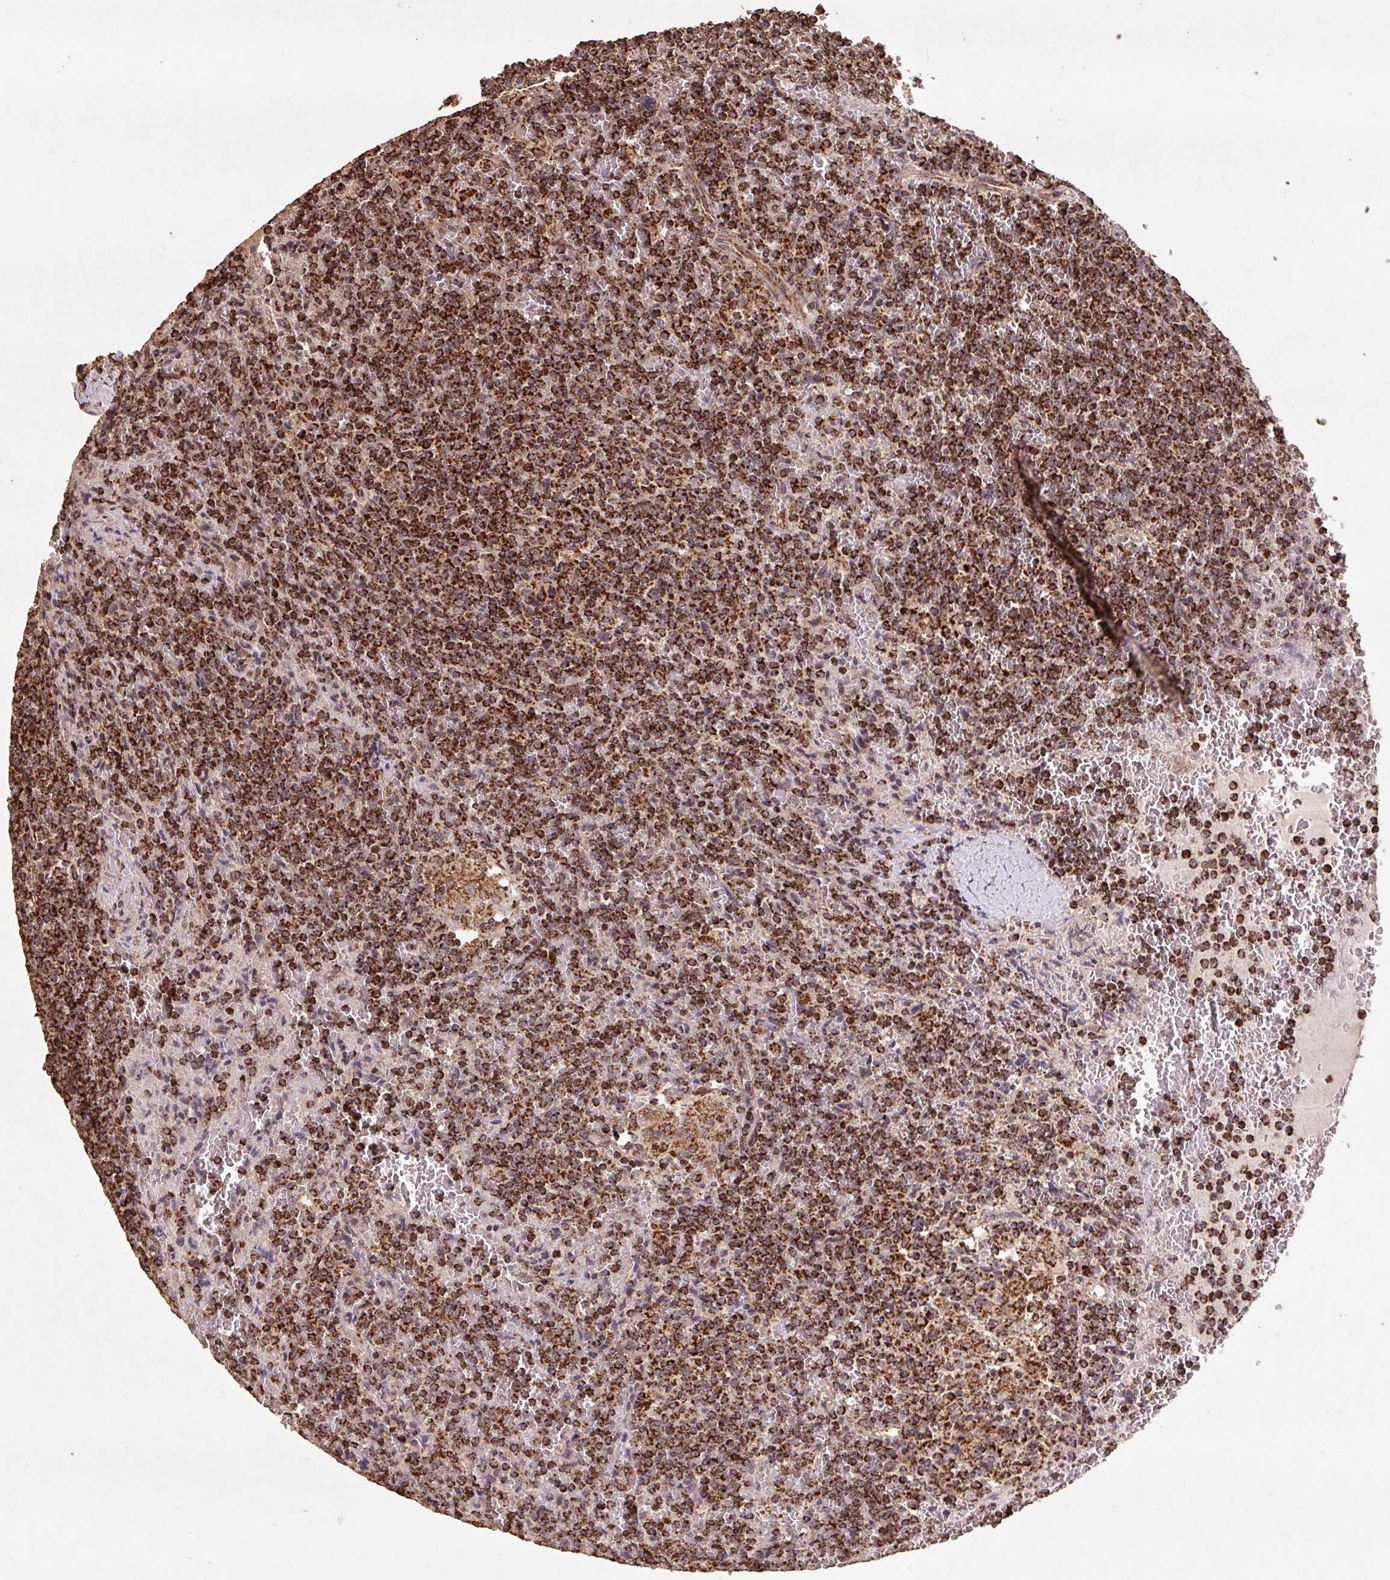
{"staining": {"intensity": "strong", "quantity": ">75%", "location": "cytoplasmic/membranous"}, "tissue": "lymphoma", "cell_type": "Tumor cells", "image_type": "cancer", "snomed": [{"axis": "morphology", "description": "Malignant lymphoma, non-Hodgkin's type, Low grade"}, {"axis": "topography", "description": "Spleen"}], "caption": "Low-grade malignant lymphoma, non-Hodgkin's type stained with IHC exhibits strong cytoplasmic/membranous positivity in approximately >75% of tumor cells.", "gene": "ATP5F1A", "patient": {"sex": "female", "age": 19}}